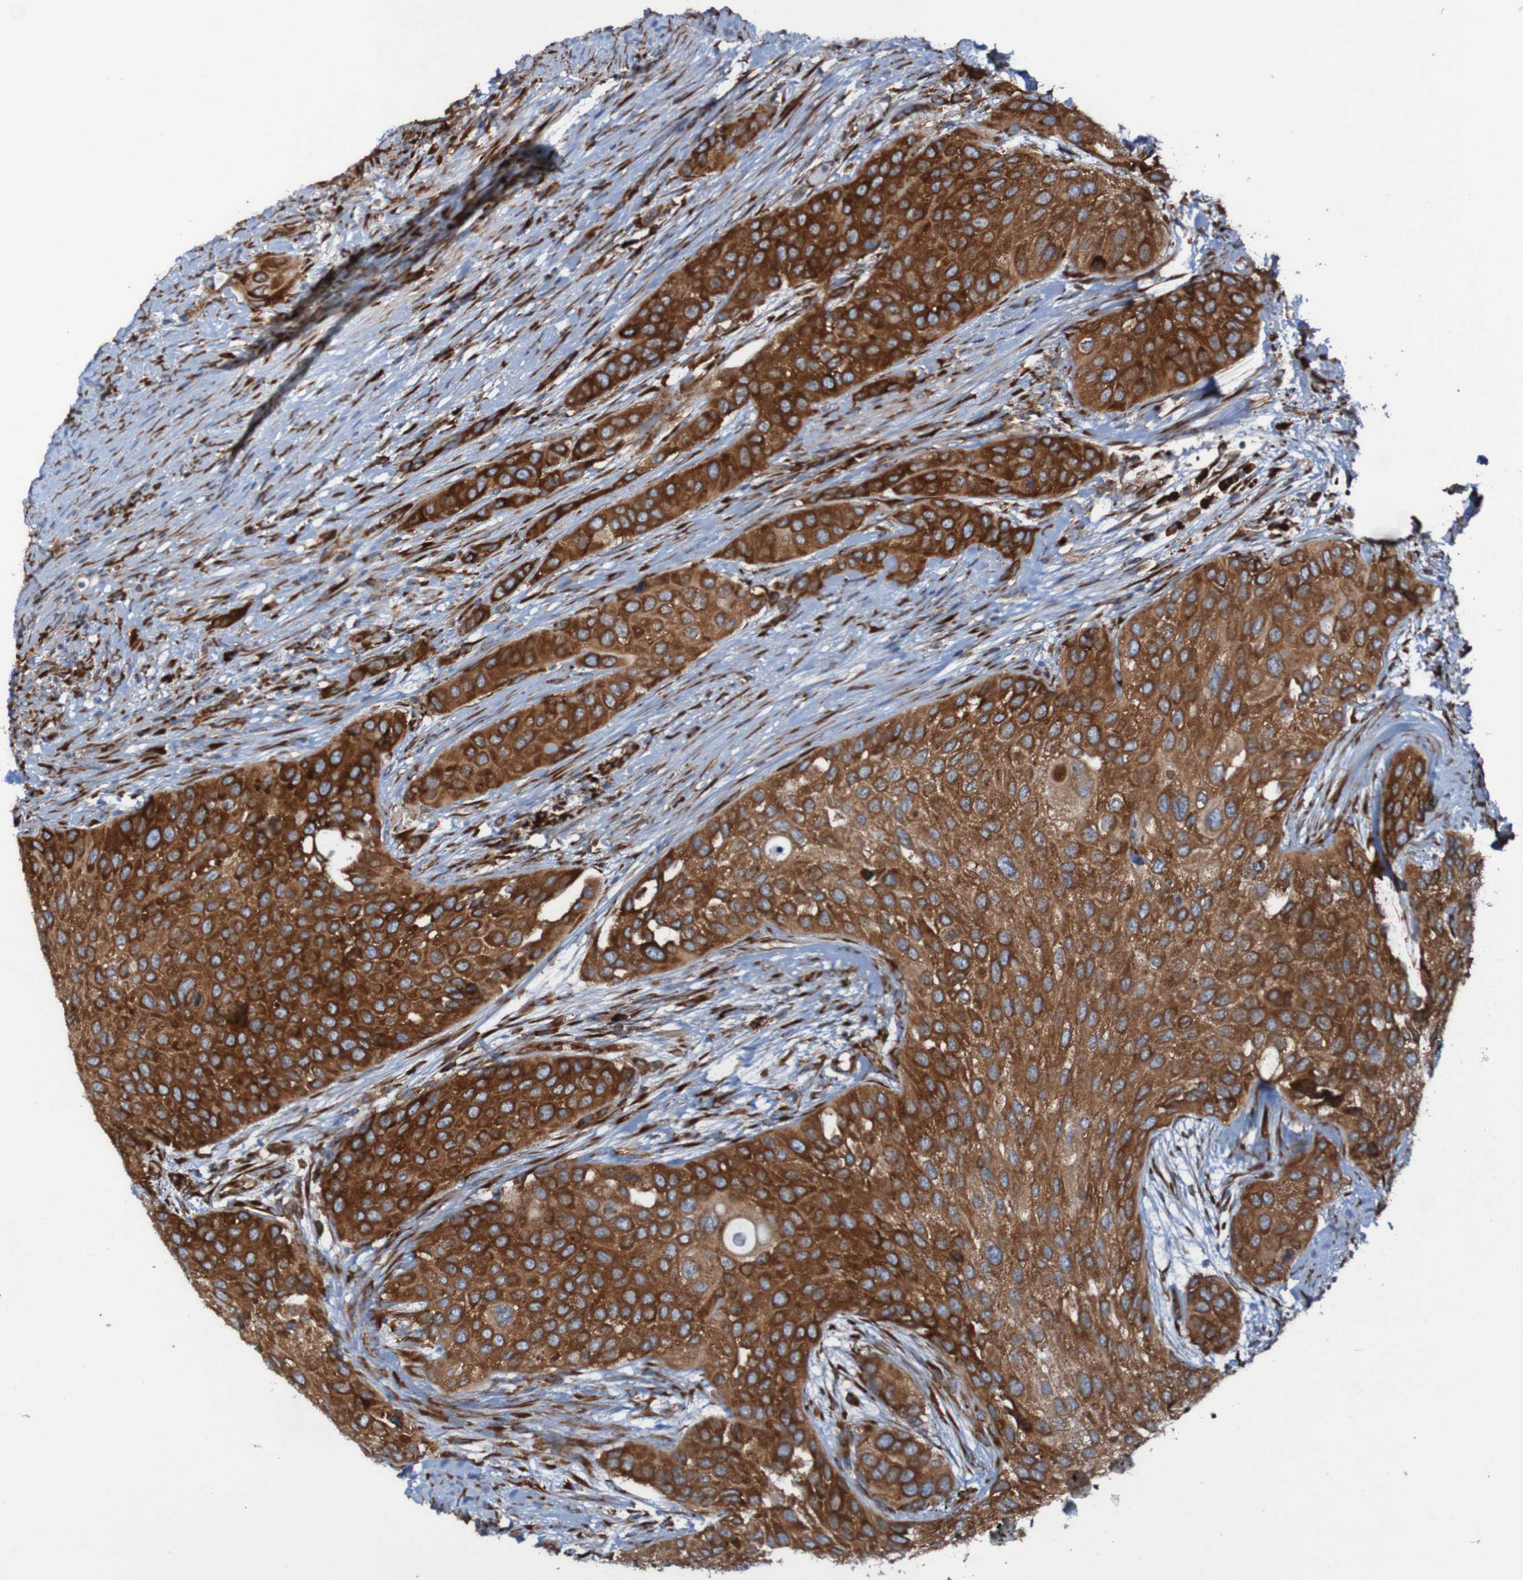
{"staining": {"intensity": "strong", "quantity": ">75%", "location": "cytoplasmic/membranous"}, "tissue": "urothelial cancer", "cell_type": "Tumor cells", "image_type": "cancer", "snomed": [{"axis": "morphology", "description": "Urothelial carcinoma, High grade"}, {"axis": "topography", "description": "Urinary bladder"}], "caption": "Strong cytoplasmic/membranous staining is identified in about >75% of tumor cells in urothelial cancer.", "gene": "RPL10", "patient": {"sex": "female", "age": 56}}